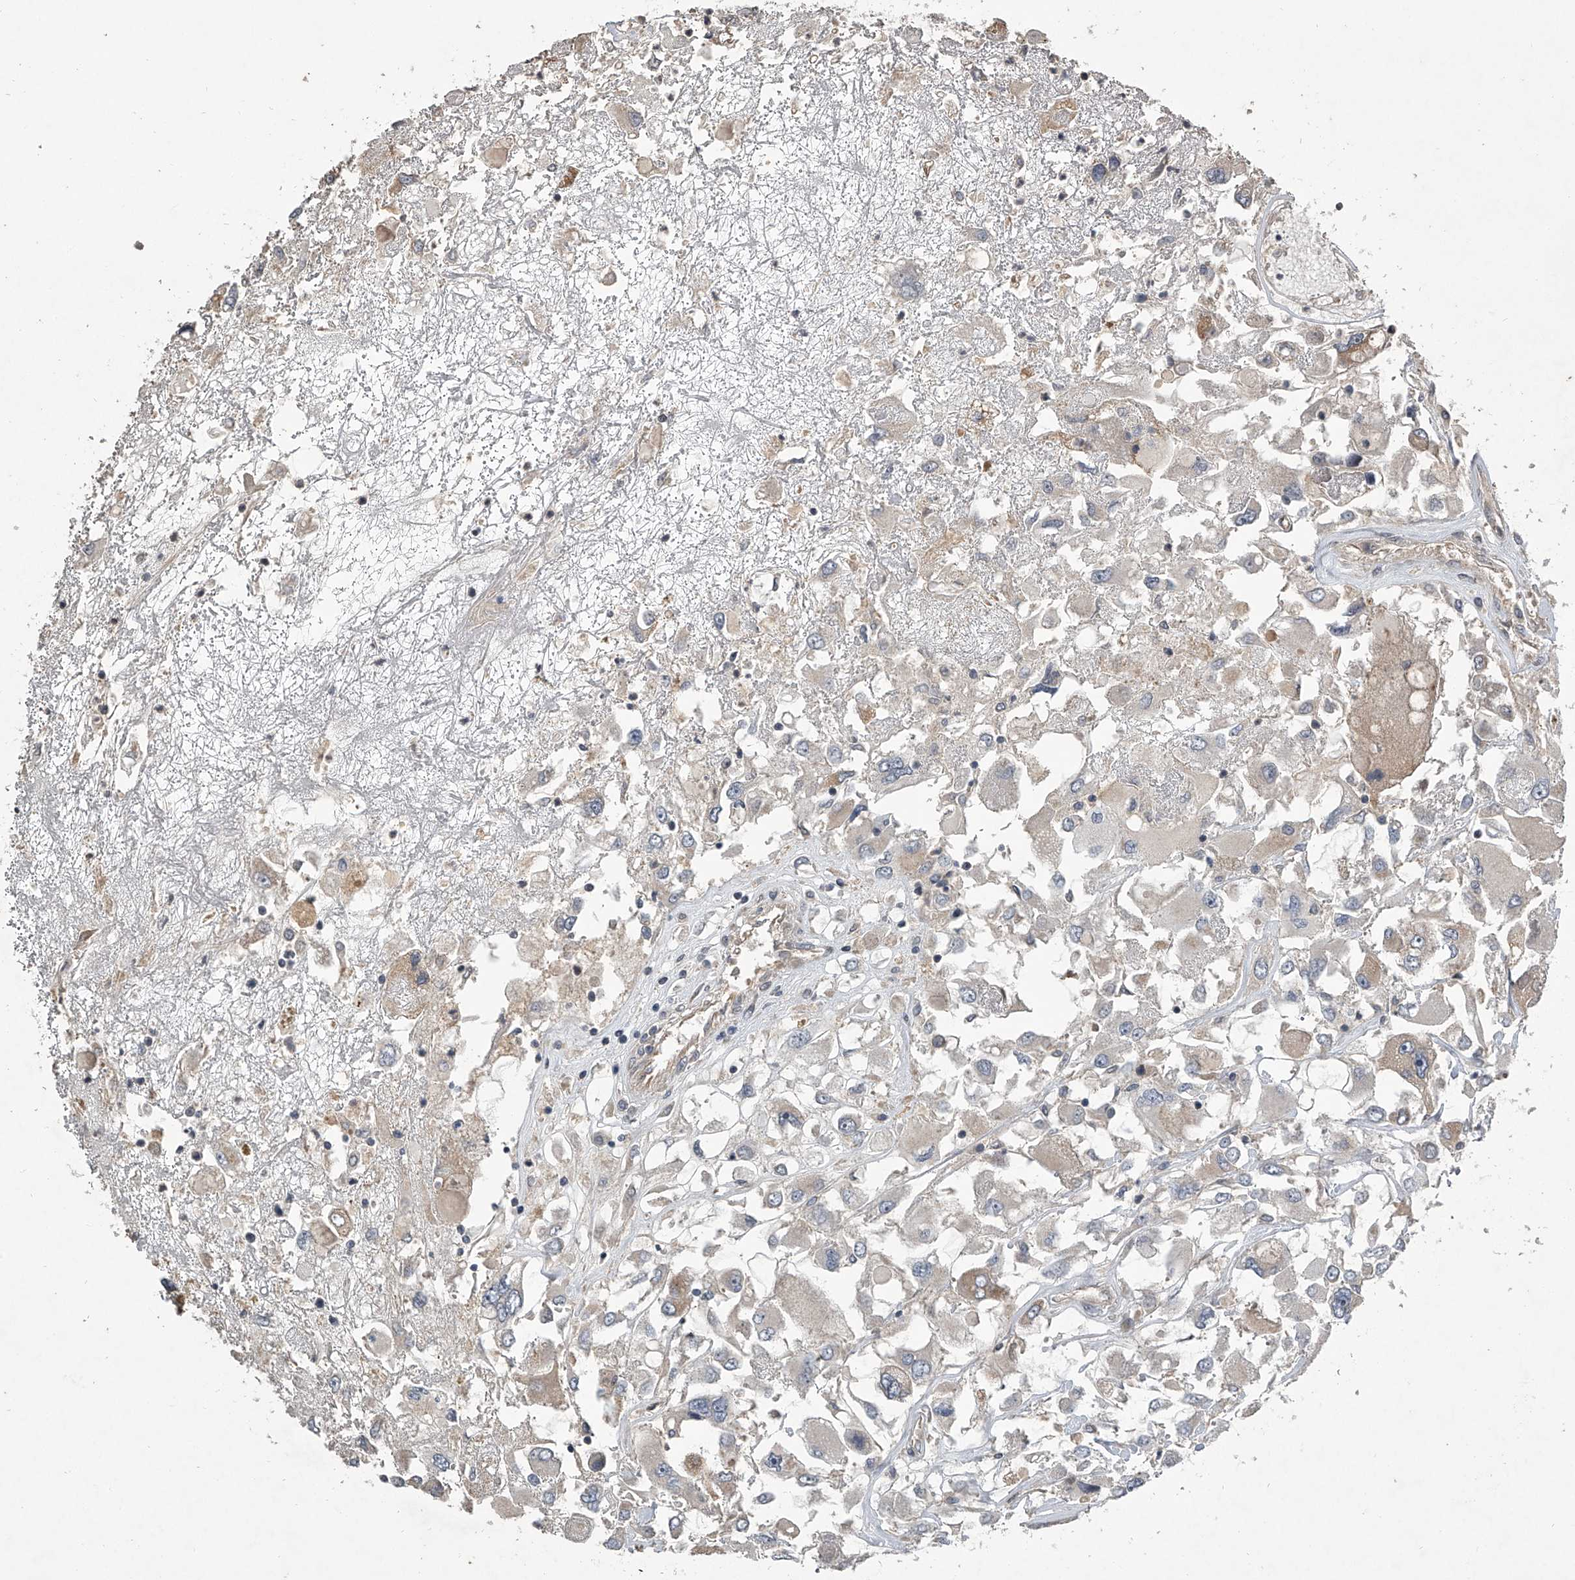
{"staining": {"intensity": "moderate", "quantity": "<25%", "location": "cytoplasmic/membranous"}, "tissue": "renal cancer", "cell_type": "Tumor cells", "image_type": "cancer", "snomed": [{"axis": "morphology", "description": "Adenocarcinoma, NOS"}, {"axis": "topography", "description": "Kidney"}], "caption": "Immunohistochemical staining of human renal cancer (adenocarcinoma) displays moderate cytoplasmic/membranous protein positivity in about <25% of tumor cells.", "gene": "NFS1", "patient": {"sex": "female", "age": 52}}